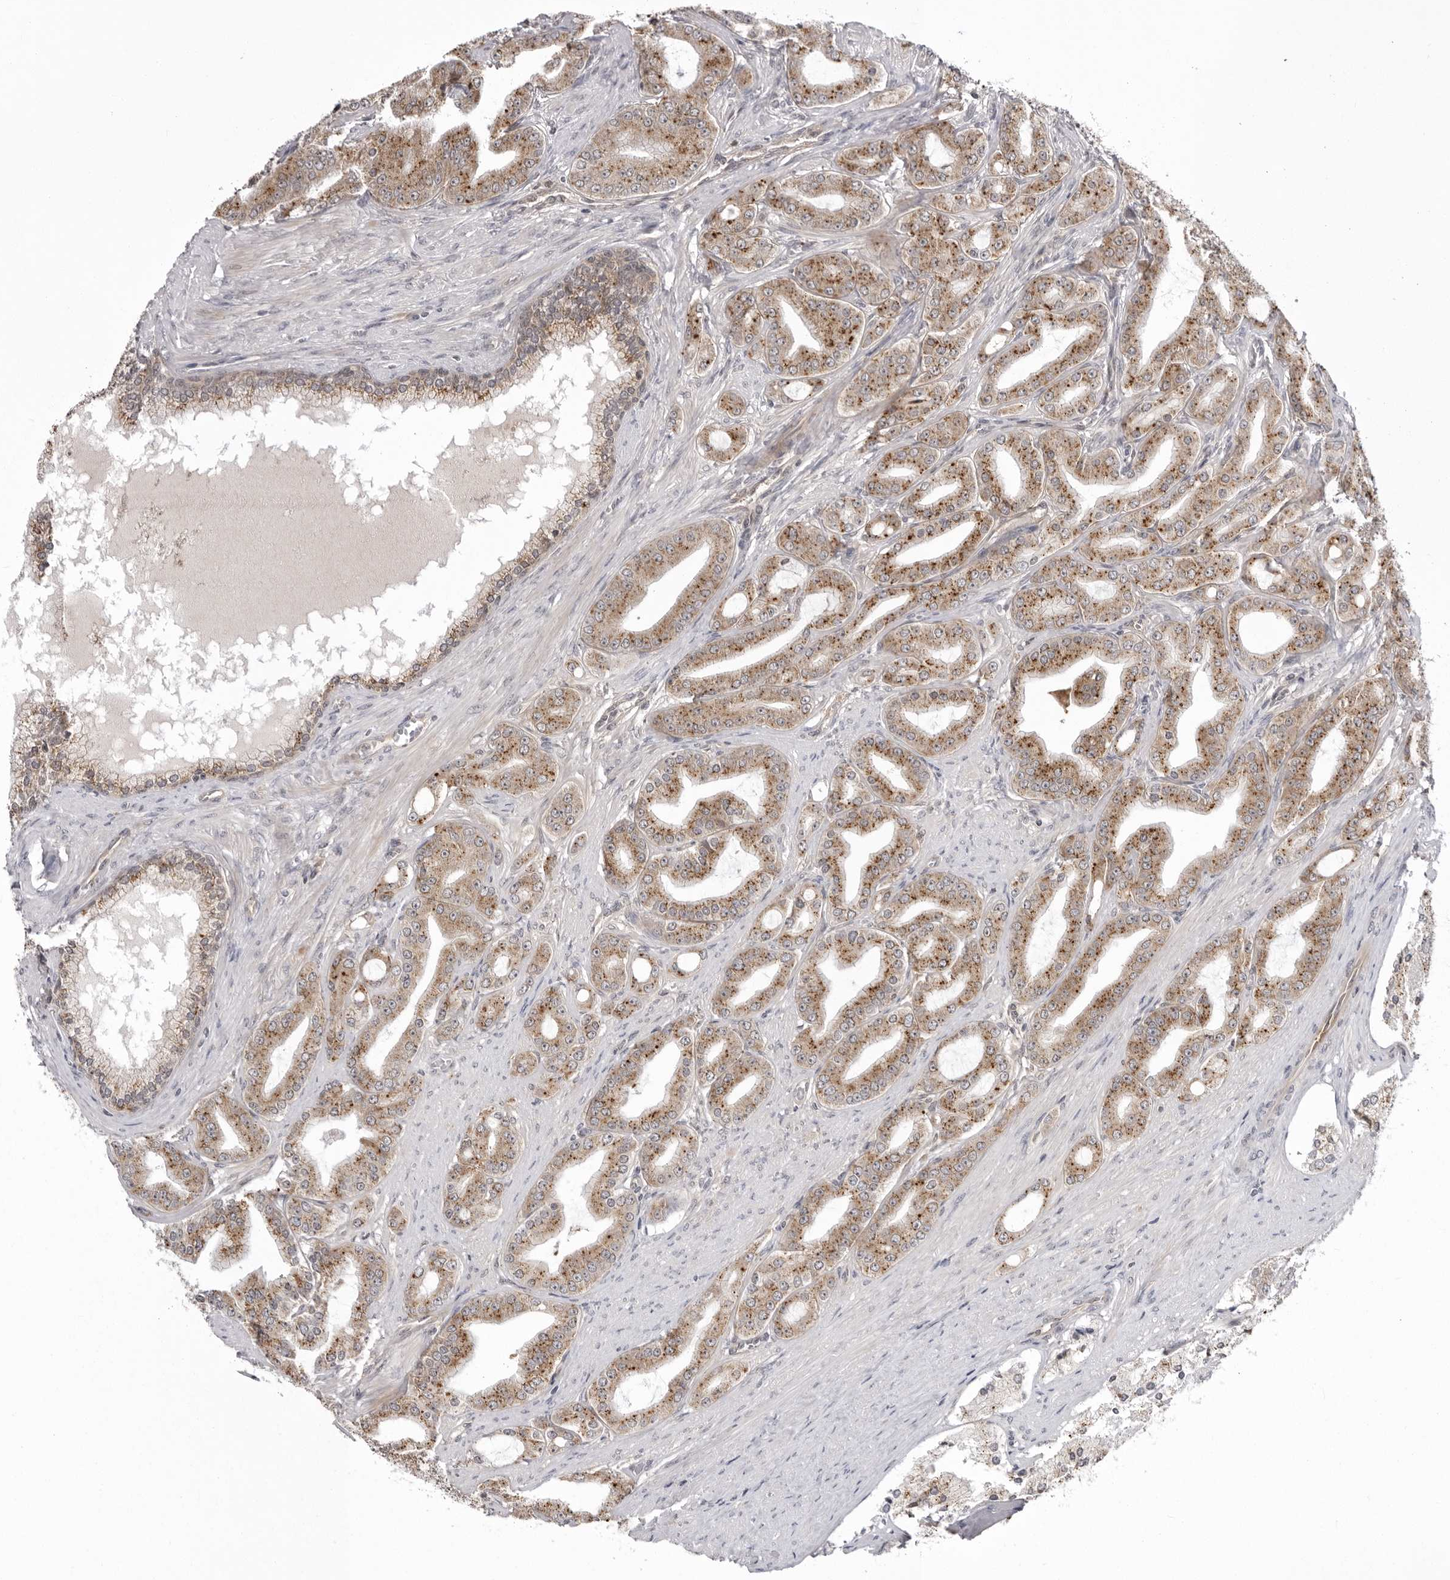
{"staining": {"intensity": "moderate", "quantity": ">75%", "location": "cytoplasmic/membranous"}, "tissue": "prostate cancer", "cell_type": "Tumor cells", "image_type": "cancer", "snomed": [{"axis": "morphology", "description": "Adenocarcinoma, High grade"}, {"axis": "topography", "description": "Prostate"}], "caption": "This image demonstrates prostate adenocarcinoma (high-grade) stained with IHC to label a protein in brown. The cytoplasmic/membranous of tumor cells show moderate positivity for the protein. Nuclei are counter-stained blue.", "gene": "USP43", "patient": {"sex": "male", "age": 60}}